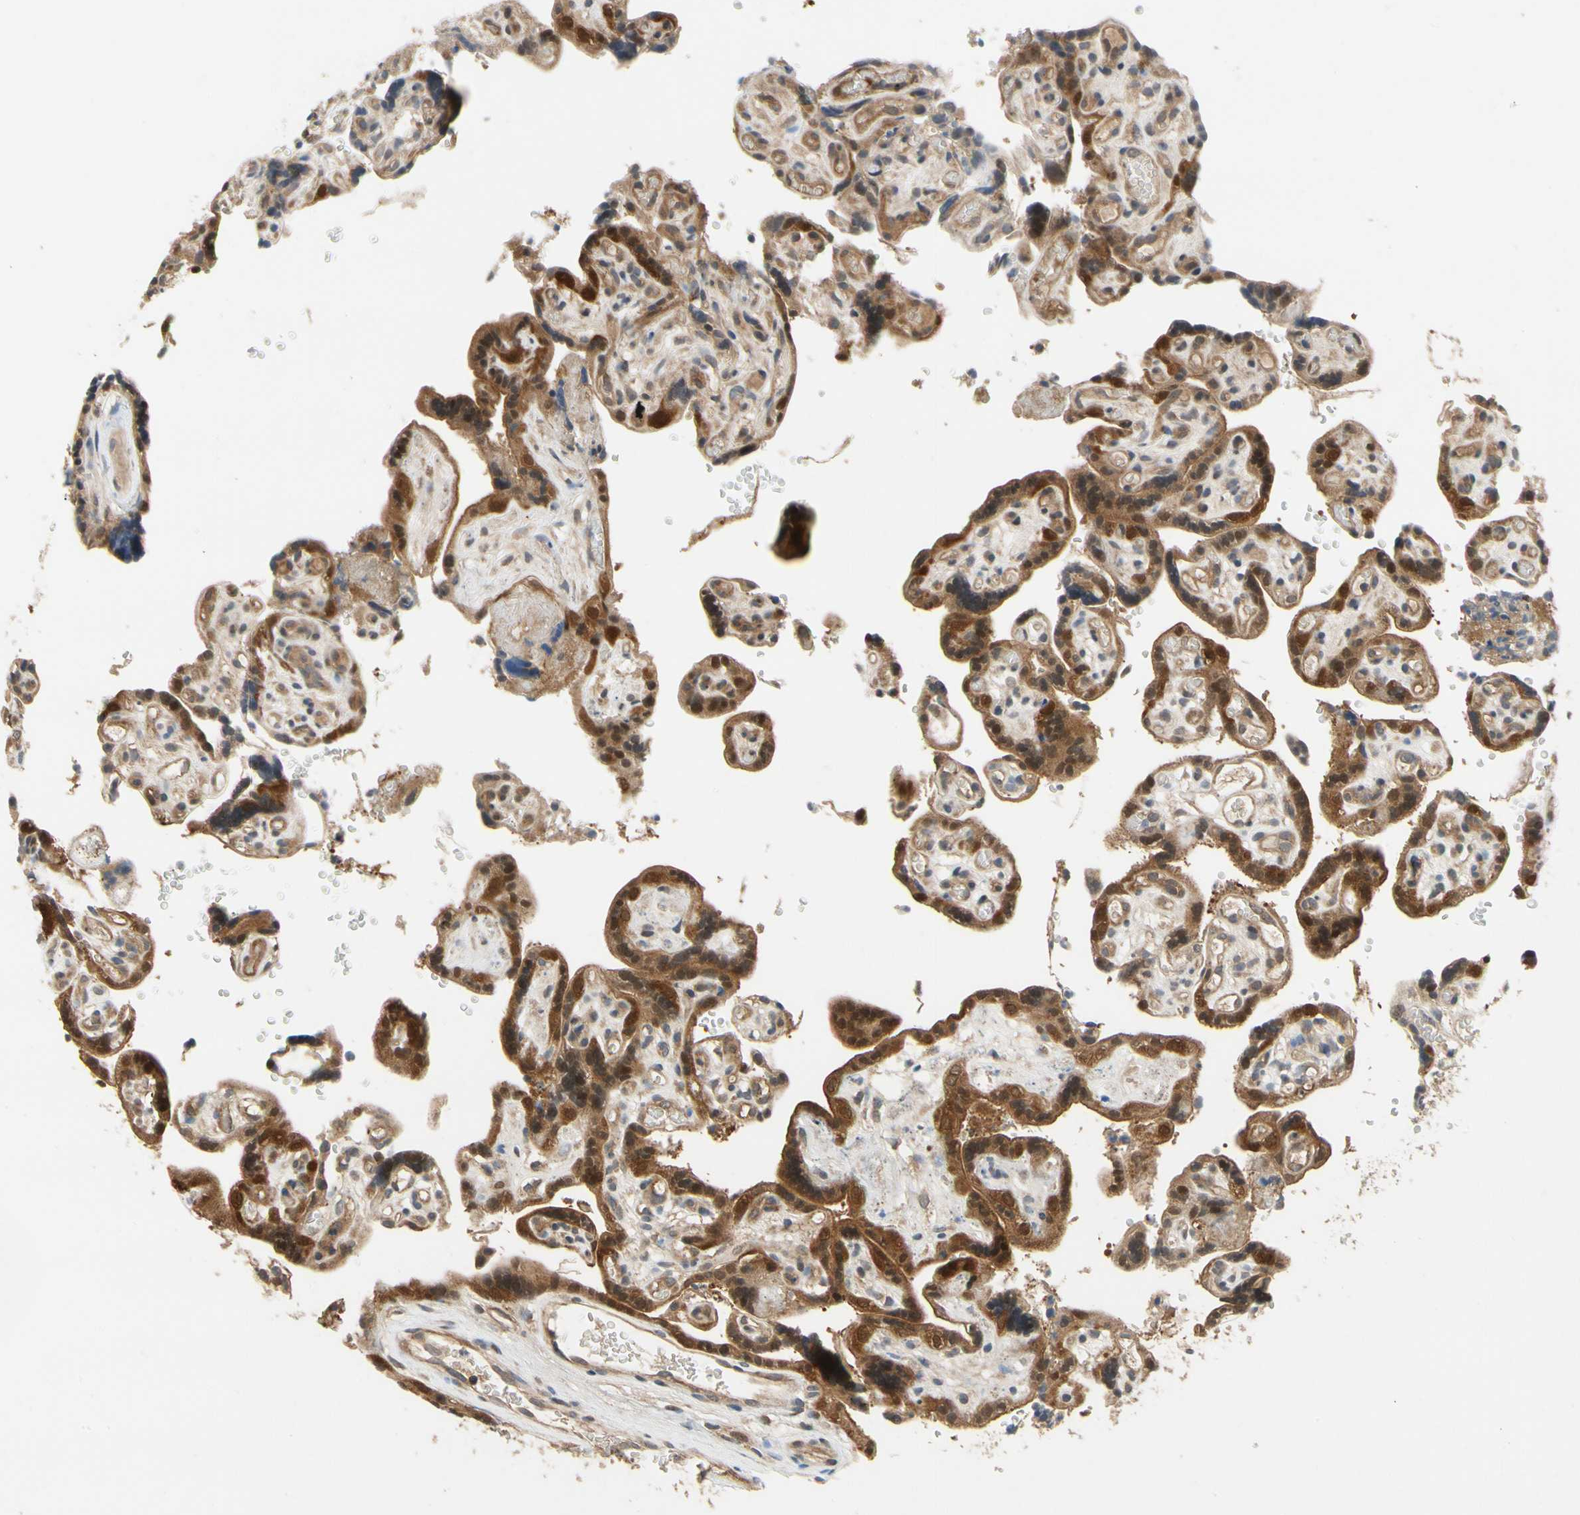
{"staining": {"intensity": "moderate", "quantity": ">75%", "location": "cytoplasmic/membranous"}, "tissue": "placenta", "cell_type": "Decidual cells", "image_type": "normal", "snomed": [{"axis": "morphology", "description": "Normal tissue, NOS"}, {"axis": "topography", "description": "Placenta"}], "caption": "IHC staining of benign placenta, which demonstrates medium levels of moderate cytoplasmic/membranous staining in about >75% of decidual cells indicating moderate cytoplasmic/membranous protein staining. The staining was performed using DAB (brown) for protein detection and nuclei were counterstained in hematoxylin (blue).", "gene": "TDRP", "patient": {"sex": "female", "age": 30}}